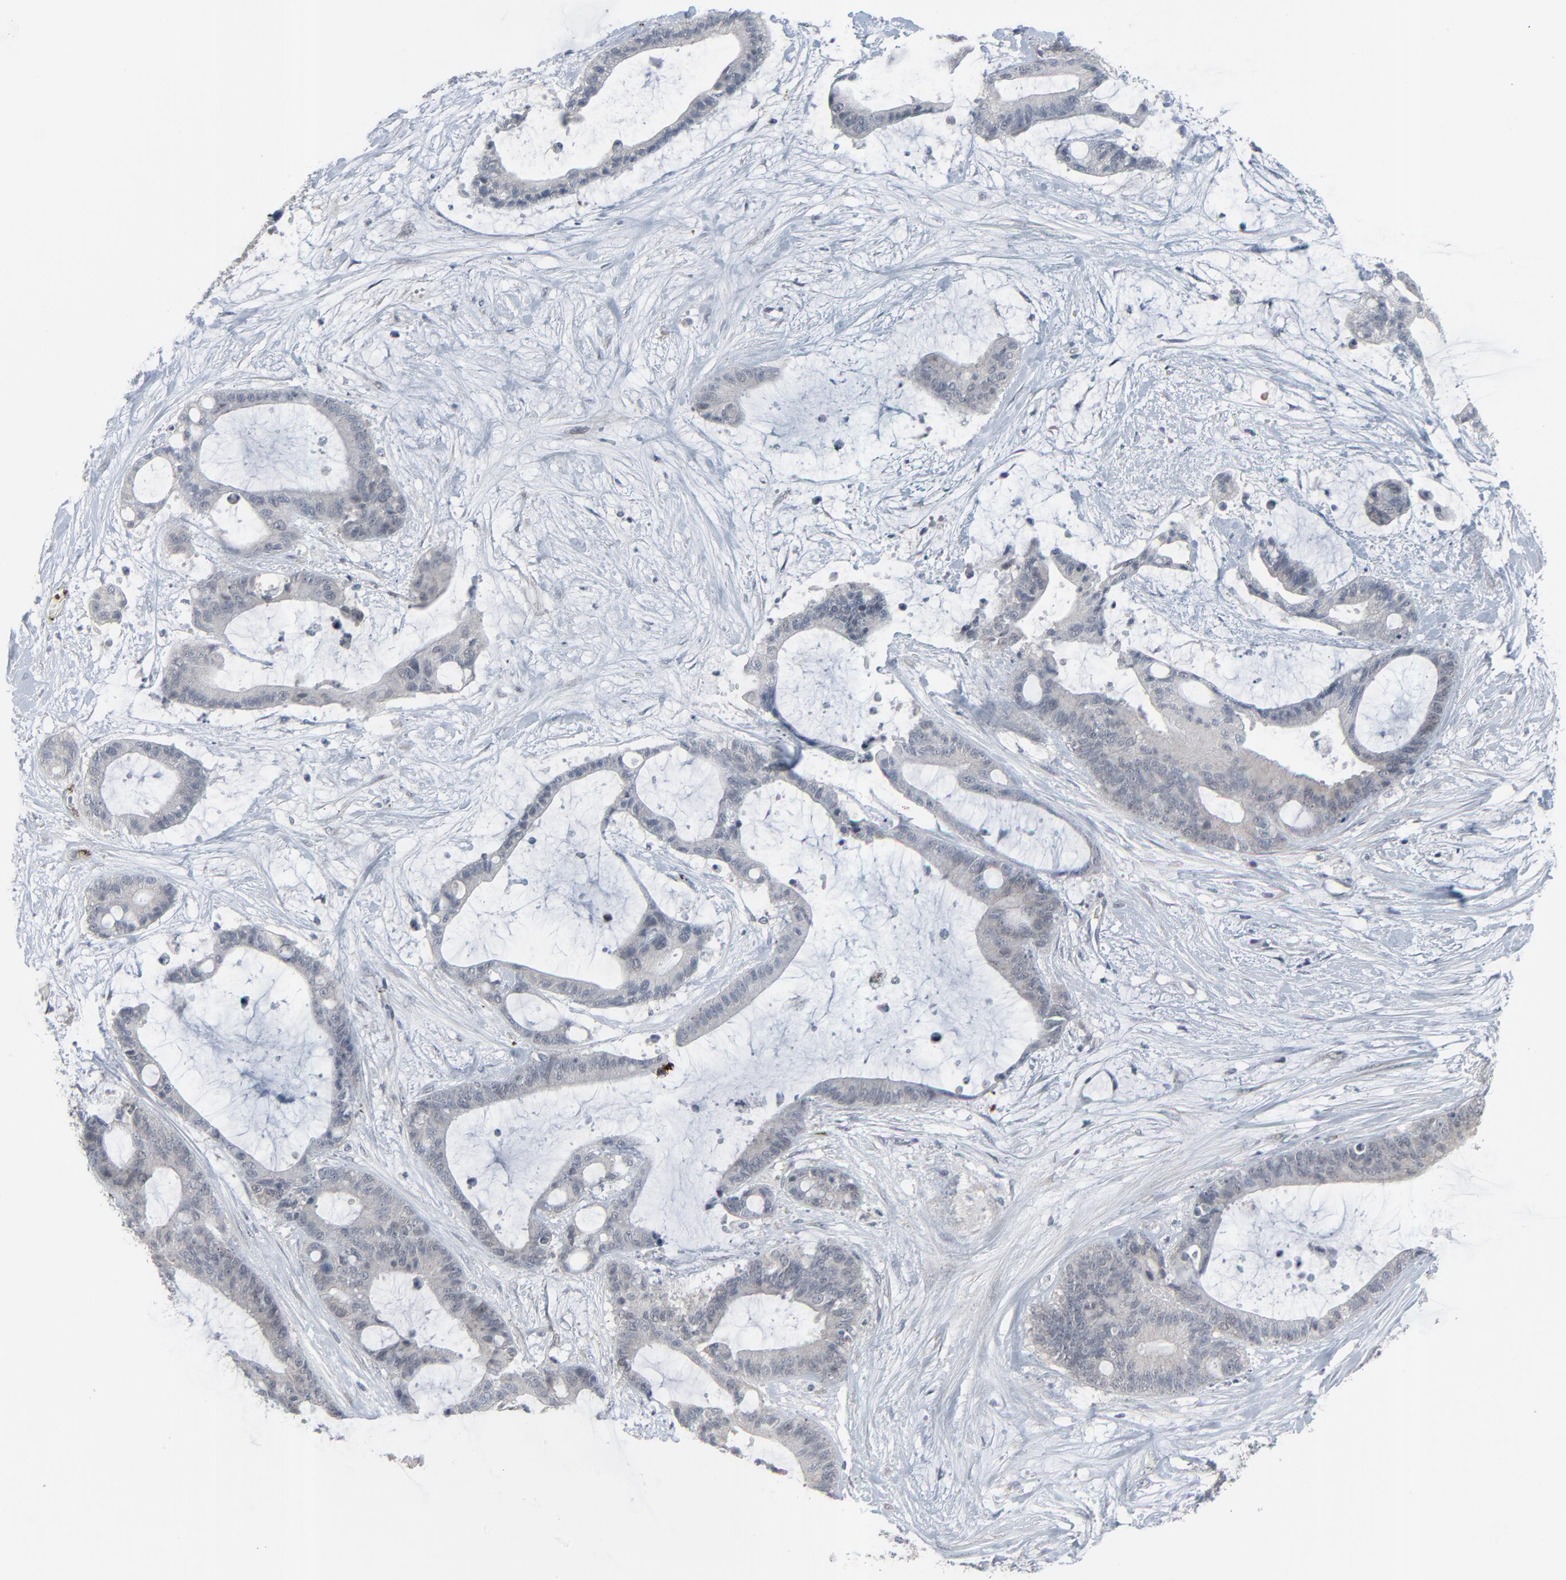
{"staining": {"intensity": "negative", "quantity": "none", "location": "none"}, "tissue": "liver cancer", "cell_type": "Tumor cells", "image_type": "cancer", "snomed": [{"axis": "morphology", "description": "Cholangiocarcinoma"}, {"axis": "topography", "description": "Liver"}], "caption": "DAB immunohistochemical staining of human liver cancer reveals no significant expression in tumor cells. (Brightfield microscopy of DAB immunohistochemistry at high magnification).", "gene": "NEUROD1", "patient": {"sex": "female", "age": 73}}